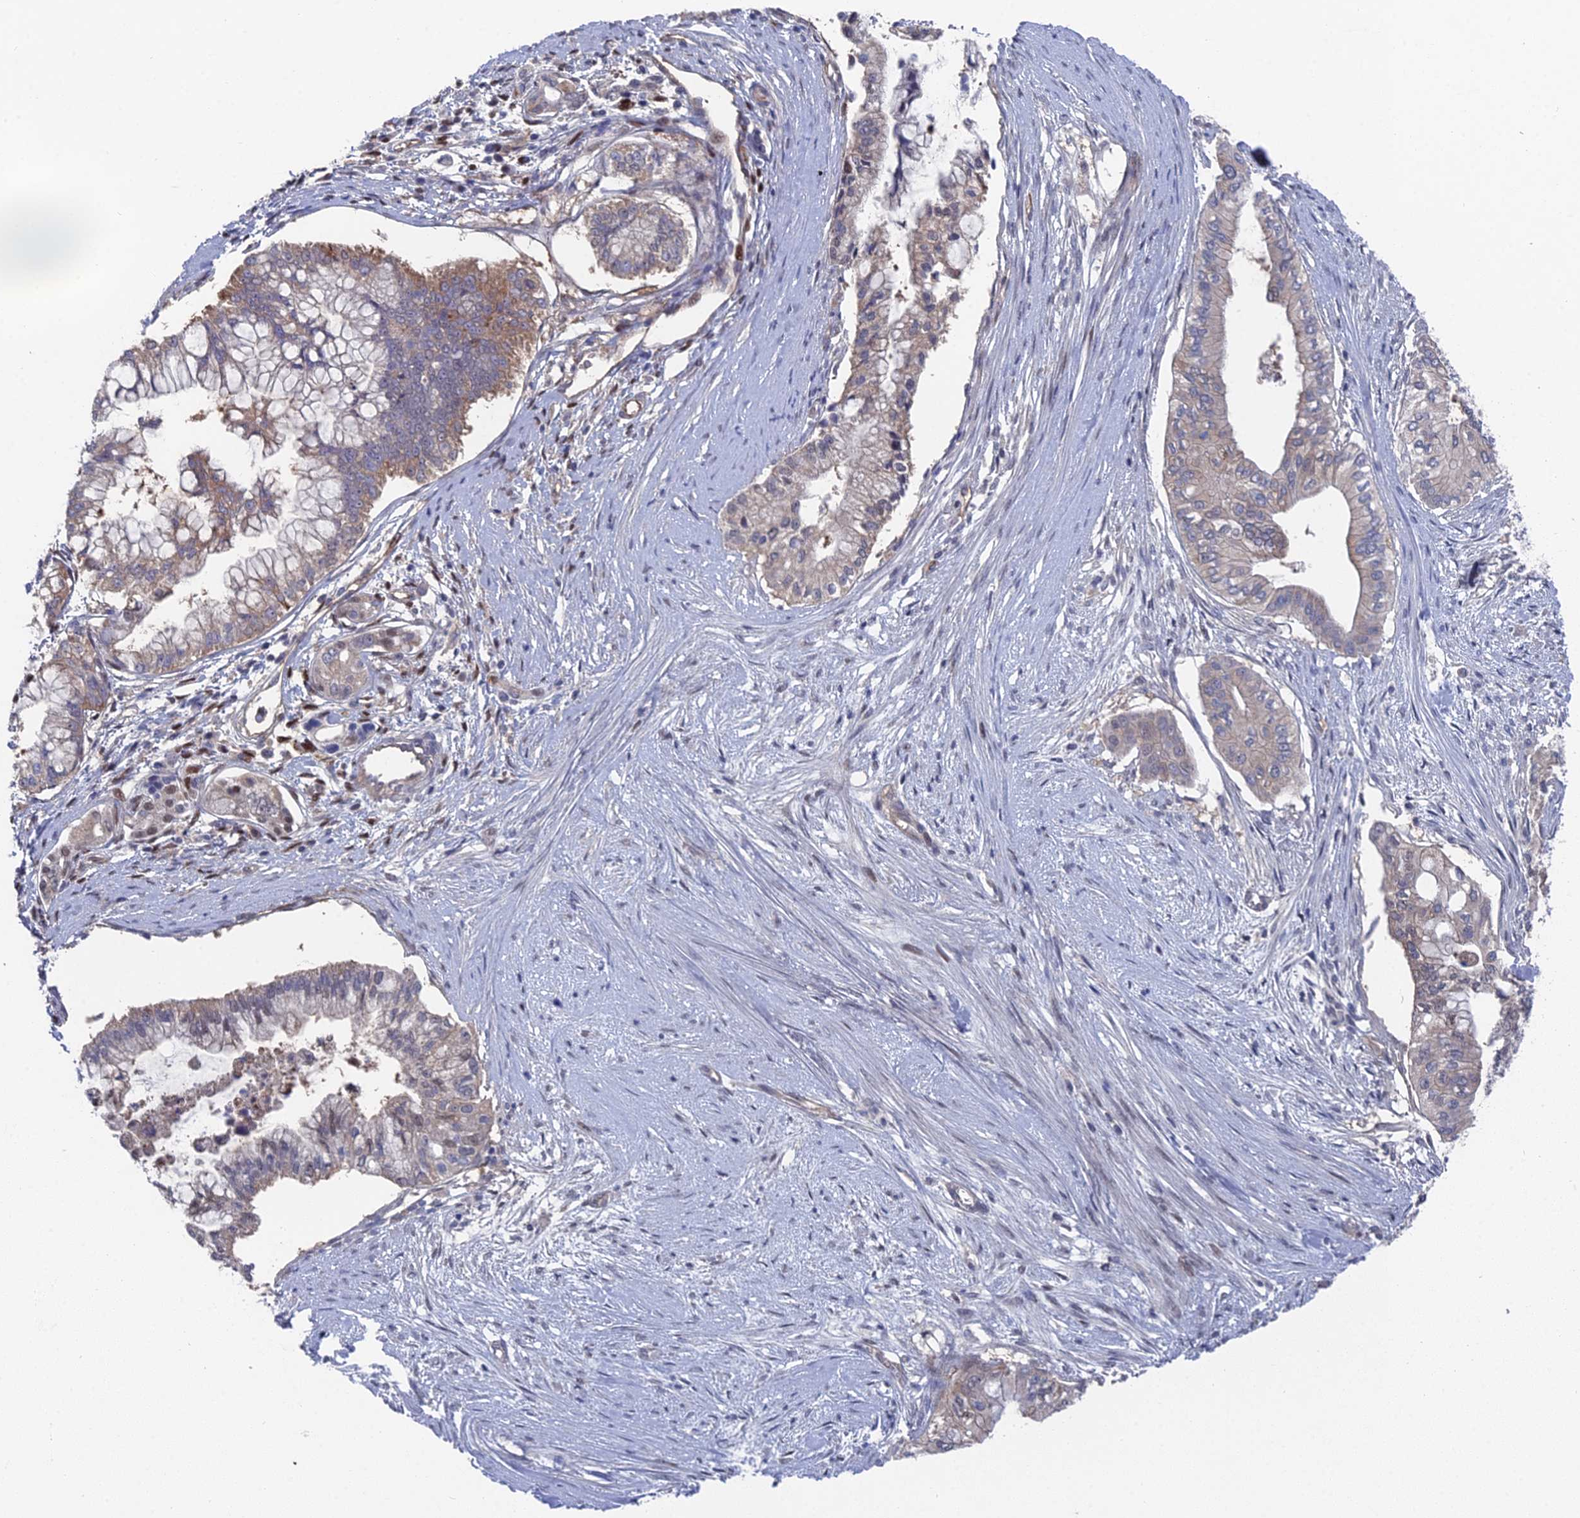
{"staining": {"intensity": "moderate", "quantity": "<25%", "location": "cytoplasmic/membranous"}, "tissue": "pancreatic cancer", "cell_type": "Tumor cells", "image_type": "cancer", "snomed": [{"axis": "morphology", "description": "Adenocarcinoma, NOS"}, {"axis": "topography", "description": "Pancreas"}], "caption": "Protein analysis of pancreatic cancer tissue reveals moderate cytoplasmic/membranous staining in approximately <25% of tumor cells. (brown staining indicates protein expression, while blue staining denotes nuclei).", "gene": "UNC5D", "patient": {"sex": "male", "age": 46}}